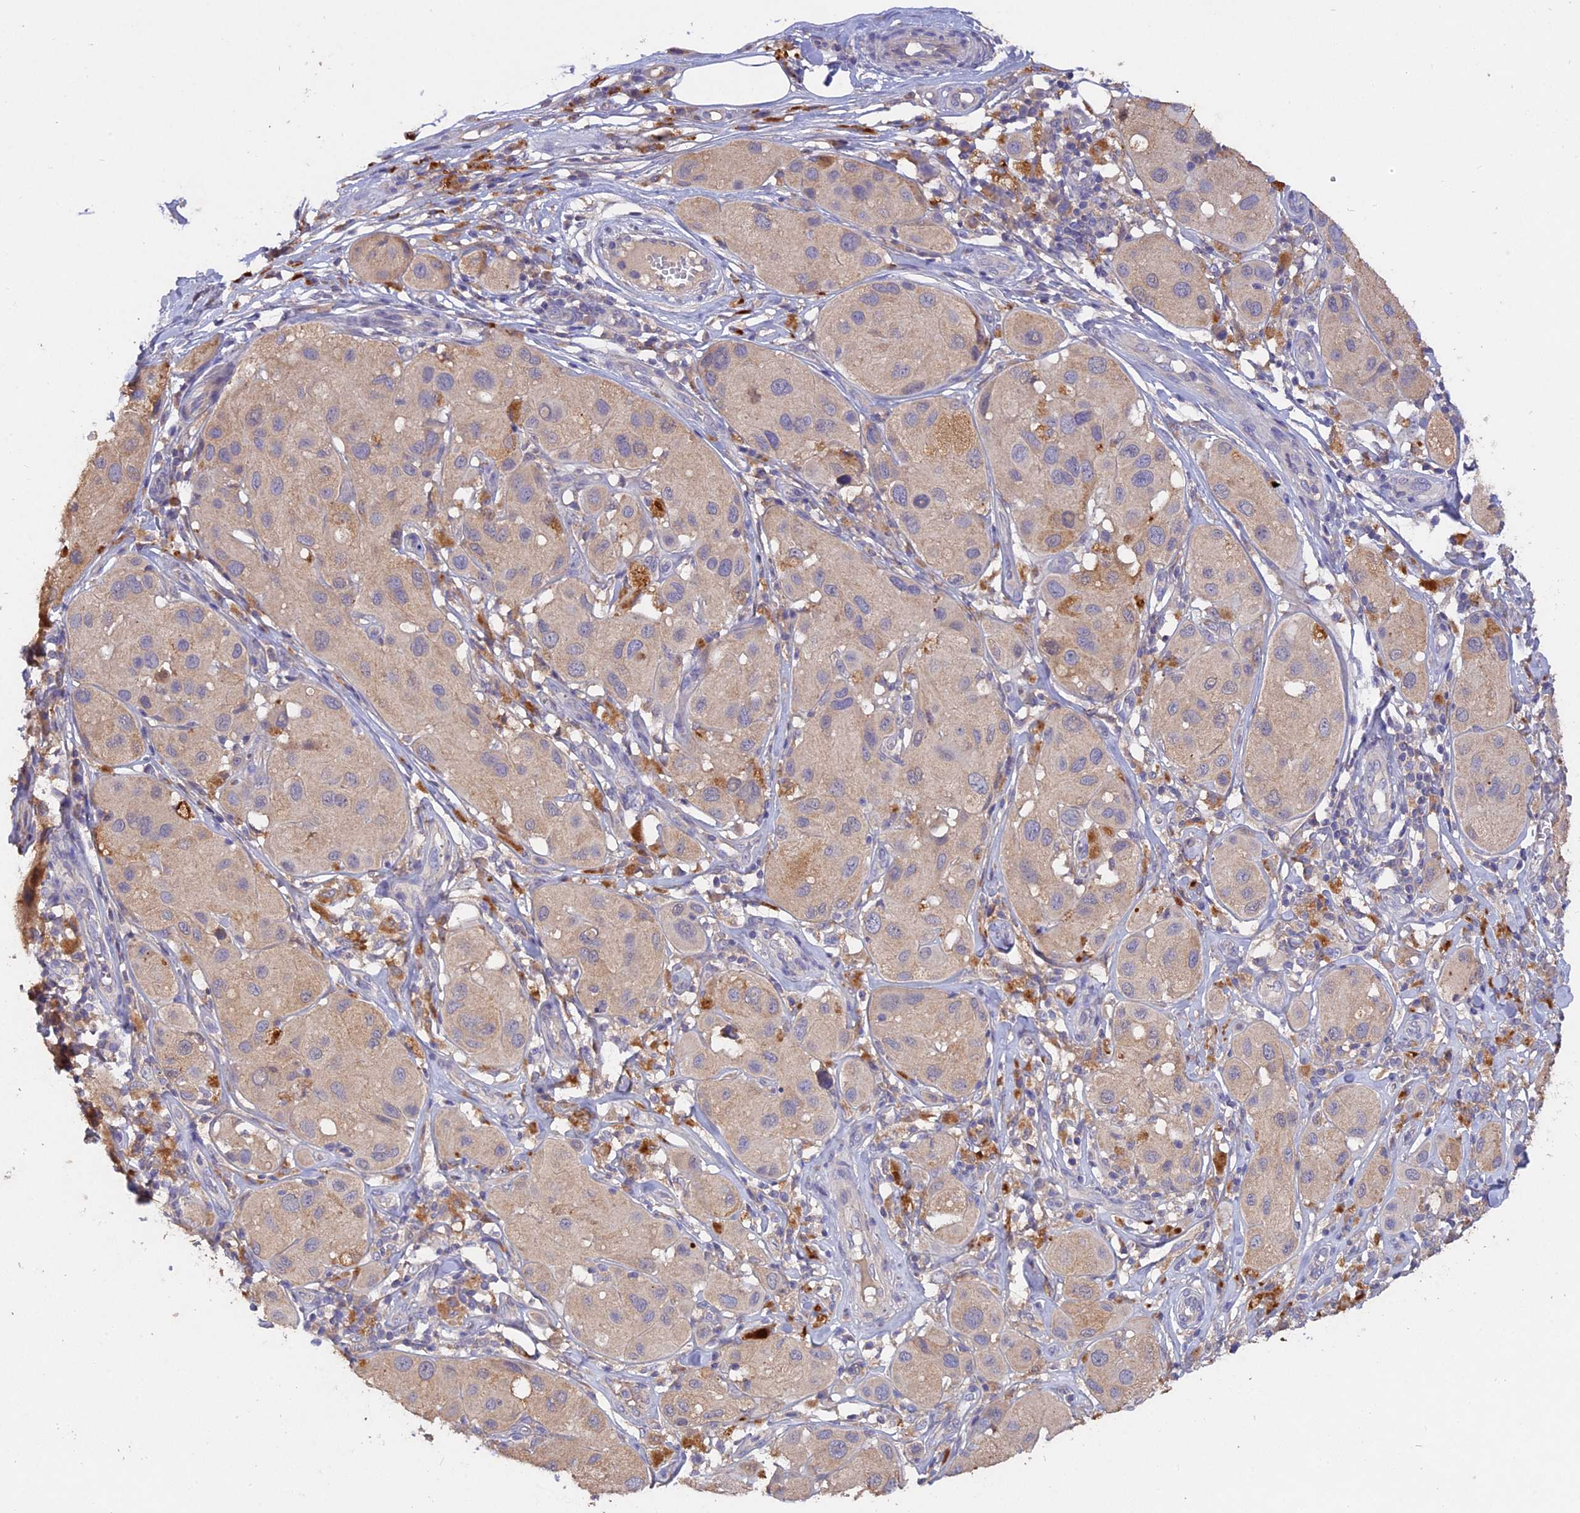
{"staining": {"intensity": "weak", "quantity": "25%-75%", "location": "cytoplasmic/membranous"}, "tissue": "melanoma", "cell_type": "Tumor cells", "image_type": "cancer", "snomed": [{"axis": "morphology", "description": "Malignant melanoma, Metastatic site"}, {"axis": "topography", "description": "Skin"}], "caption": "Immunohistochemistry of malignant melanoma (metastatic site) demonstrates low levels of weak cytoplasmic/membranous positivity in about 25%-75% of tumor cells. The staining is performed using DAB (3,3'-diaminobenzidine) brown chromogen to label protein expression. The nuclei are counter-stained blue using hematoxylin.", "gene": "SLC26A4", "patient": {"sex": "male", "age": 41}}